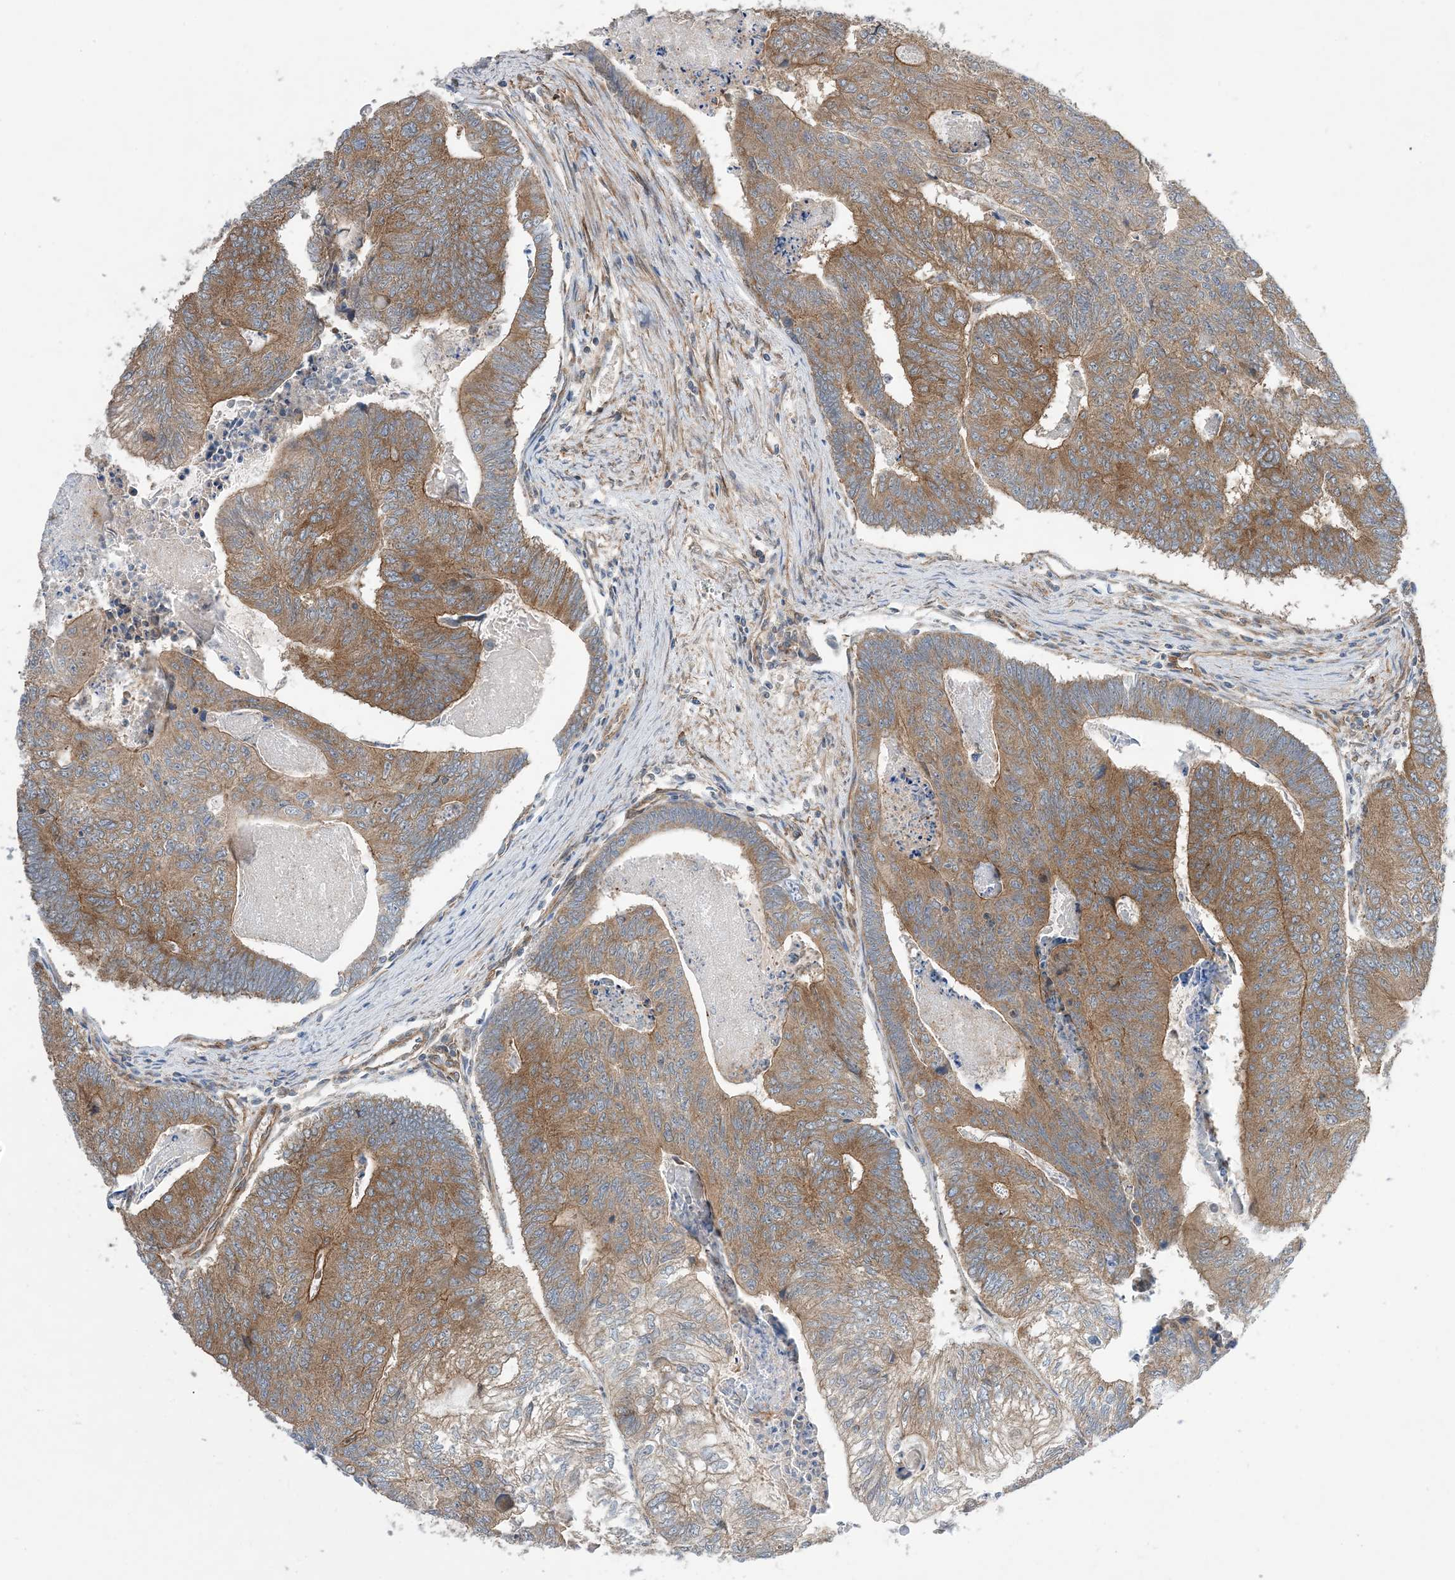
{"staining": {"intensity": "moderate", "quantity": ">75%", "location": "cytoplasmic/membranous"}, "tissue": "colorectal cancer", "cell_type": "Tumor cells", "image_type": "cancer", "snomed": [{"axis": "morphology", "description": "Adenocarcinoma, NOS"}, {"axis": "topography", "description": "Colon"}], "caption": "A medium amount of moderate cytoplasmic/membranous staining is seen in about >75% of tumor cells in colorectal adenocarcinoma tissue.", "gene": "EHBP1", "patient": {"sex": "female", "age": 67}}